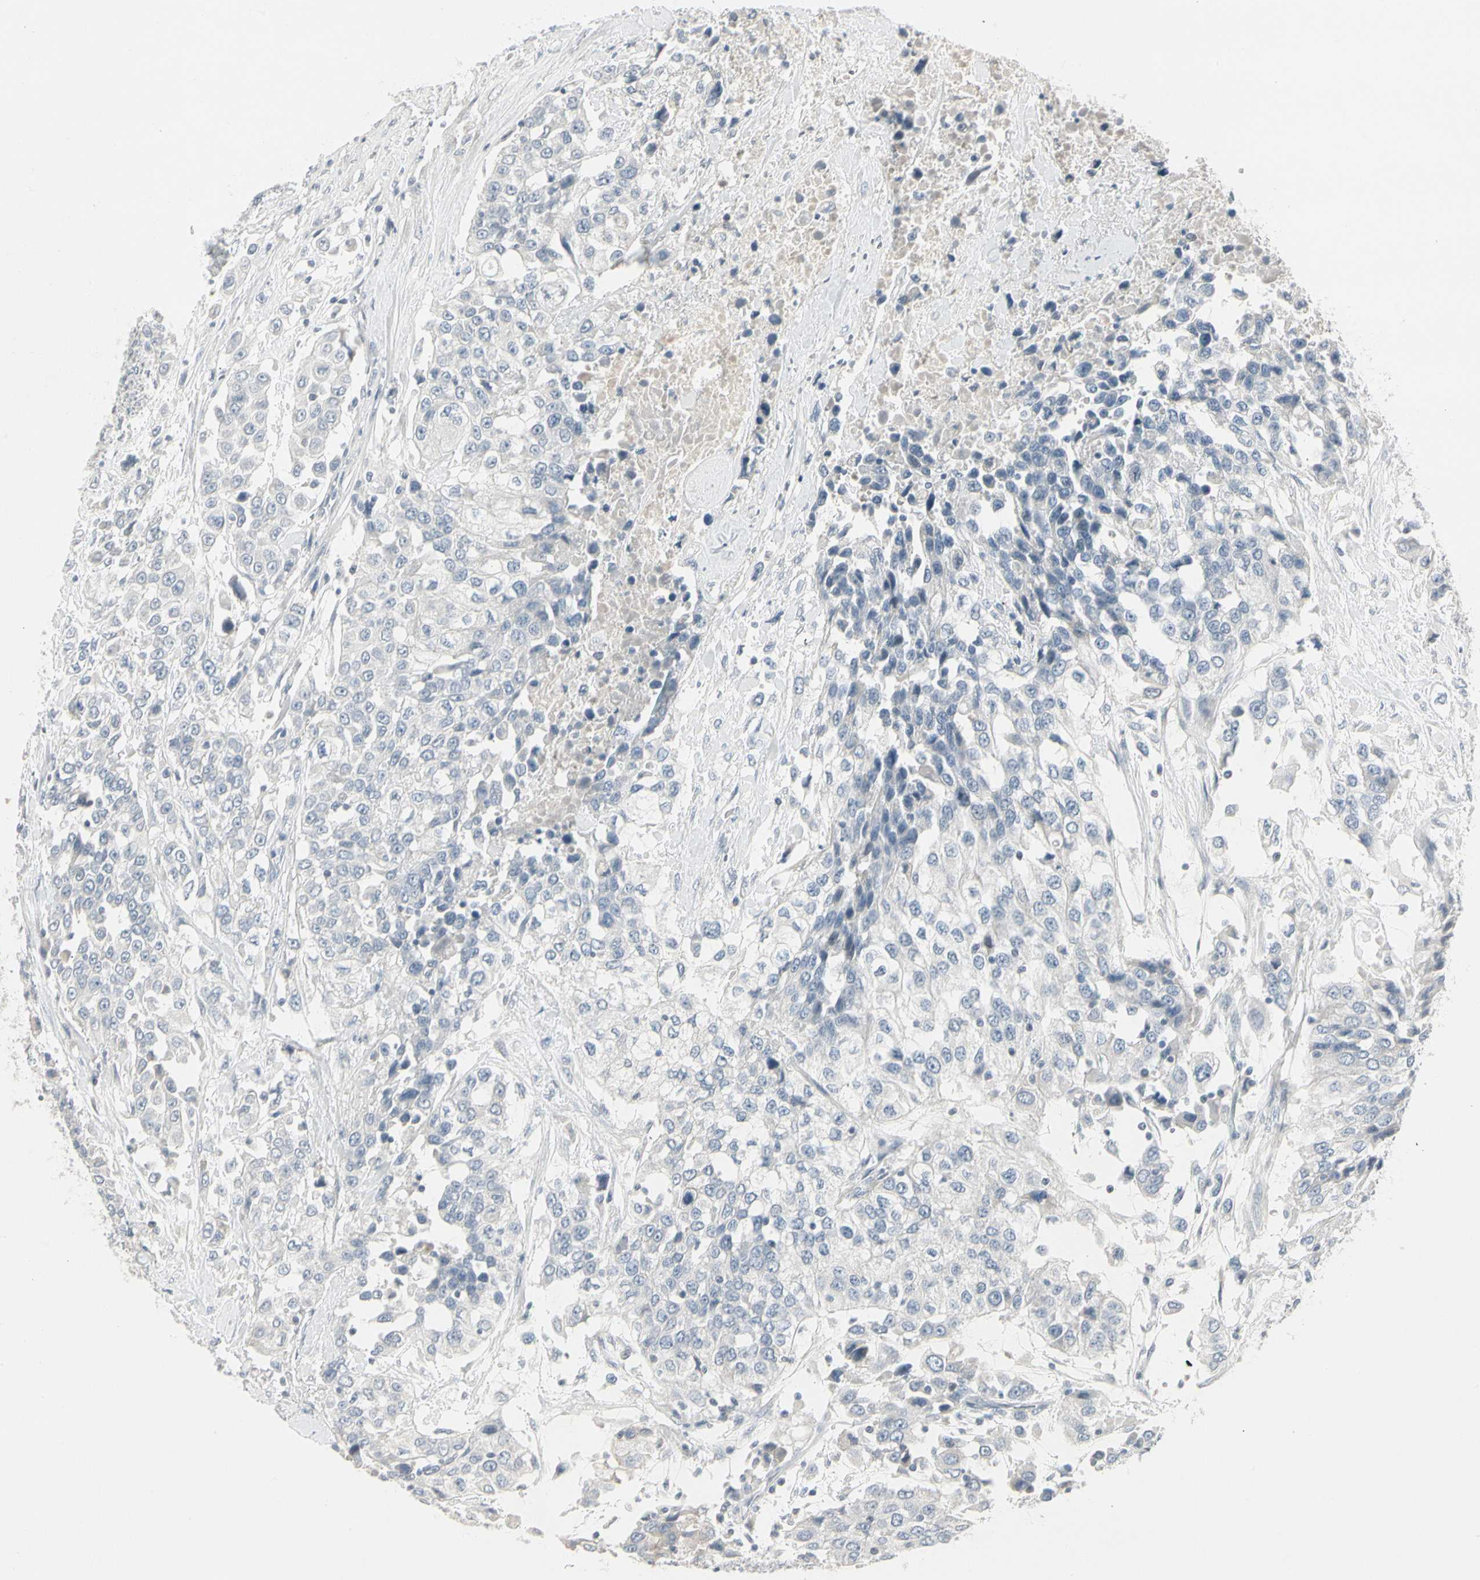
{"staining": {"intensity": "negative", "quantity": "none", "location": "none"}, "tissue": "urothelial cancer", "cell_type": "Tumor cells", "image_type": "cancer", "snomed": [{"axis": "morphology", "description": "Urothelial carcinoma, High grade"}, {"axis": "topography", "description": "Urinary bladder"}], "caption": "A high-resolution micrograph shows immunohistochemistry (IHC) staining of high-grade urothelial carcinoma, which exhibits no significant staining in tumor cells.", "gene": "DMPK", "patient": {"sex": "female", "age": 80}}